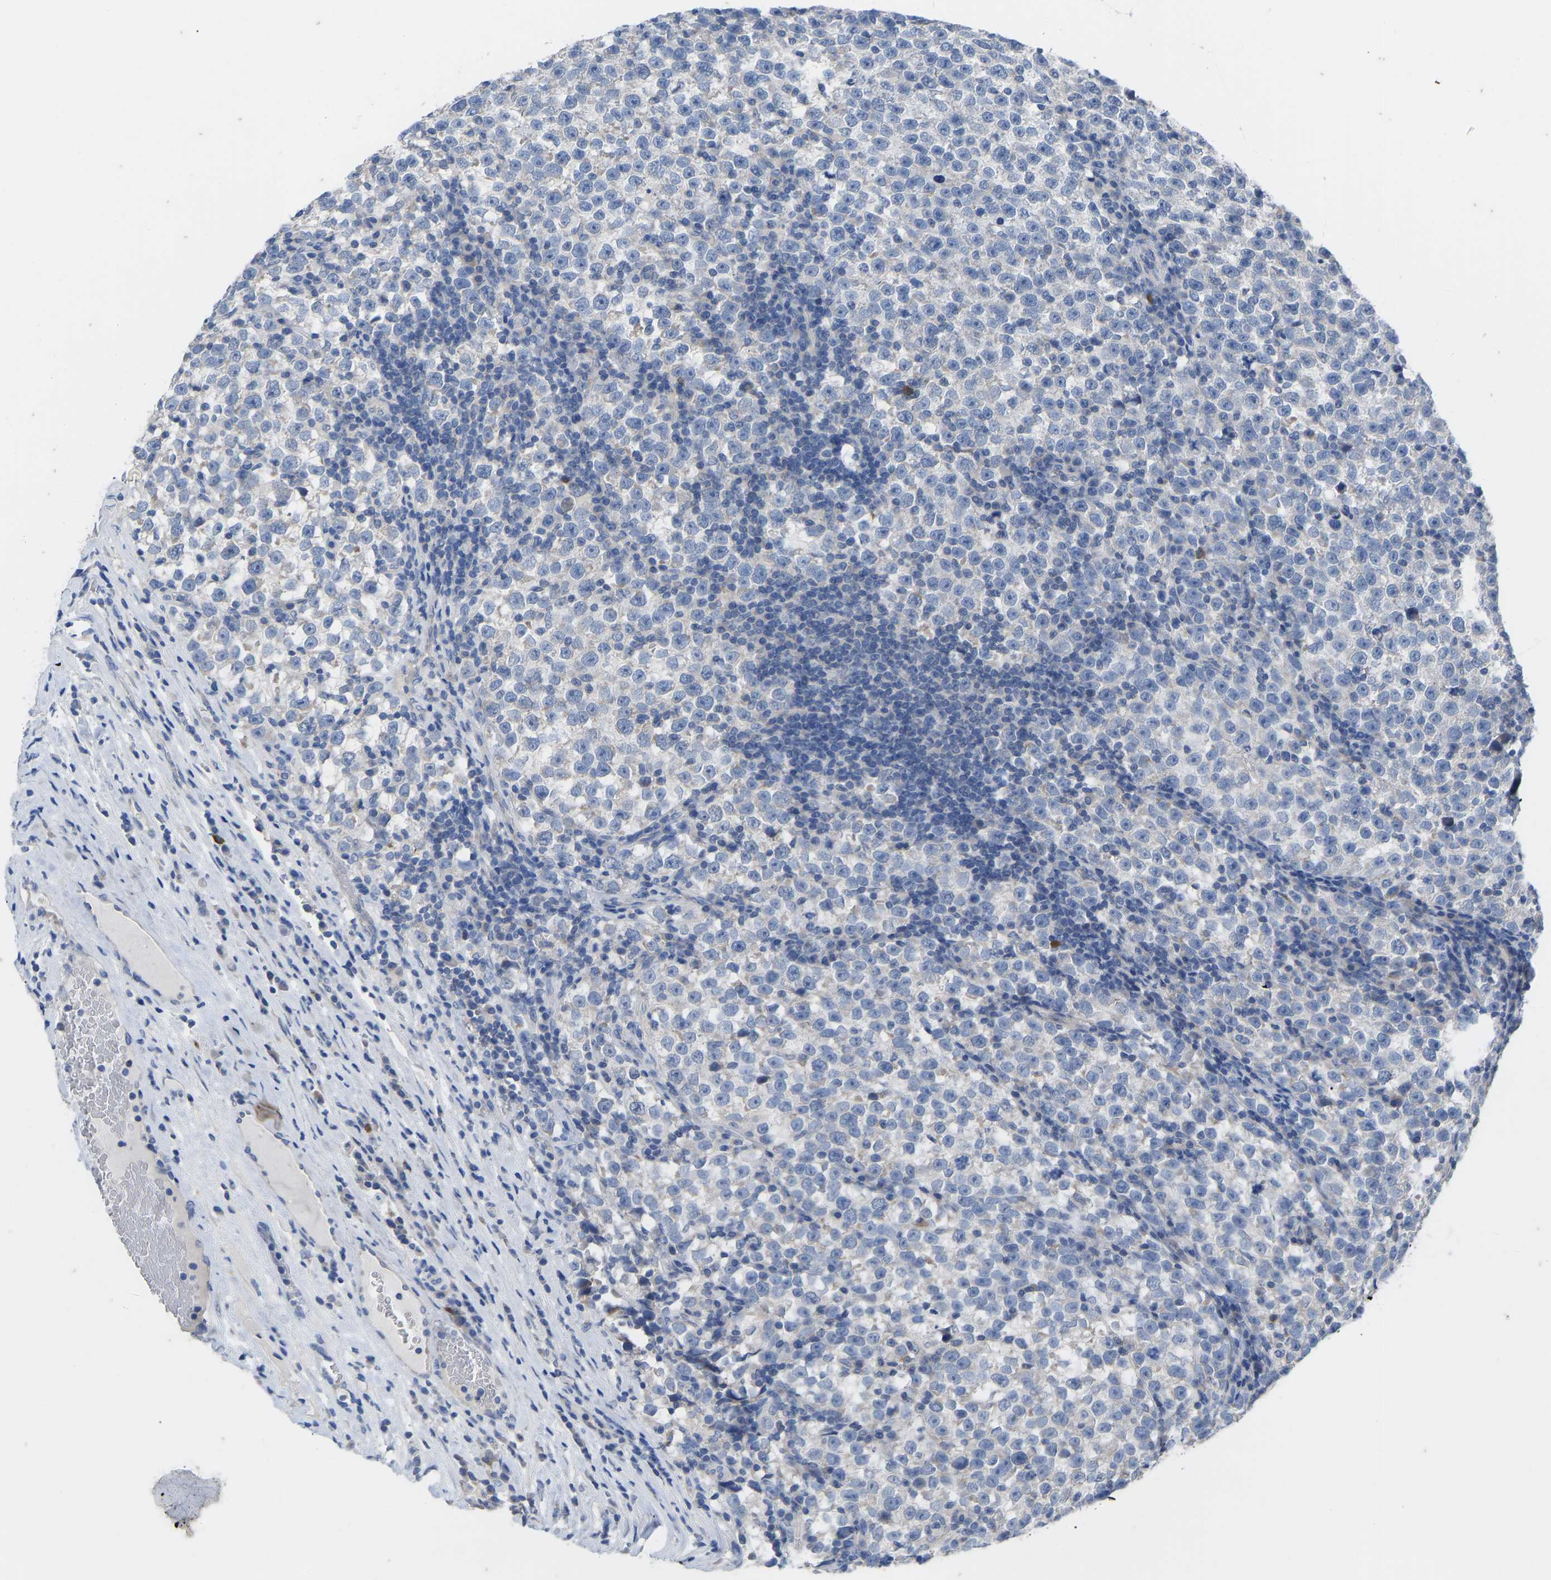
{"staining": {"intensity": "negative", "quantity": "none", "location": "none"}, "tissue": "testis cancer", "cell_type": "Tumor cells", "image_type": "cancer", "snomed": [{"axis": "morphology", "description": "Normal tissue, NOS"}, {"axis": "morphology", "description": "Seminoma, NOS"}, {"axis": "topography", "description": "Testis"}], "caption": "An IHC photomicrograph of testis cancer is shown. There is no staining in tumor cells of testis cancer. Brightfield microscopy of IHC stained with DAB (brown) and hematoxylin (blue), captured at high magnification.", "gene": "OLIG2", "patient": {"sex": "male", "age": 43}}